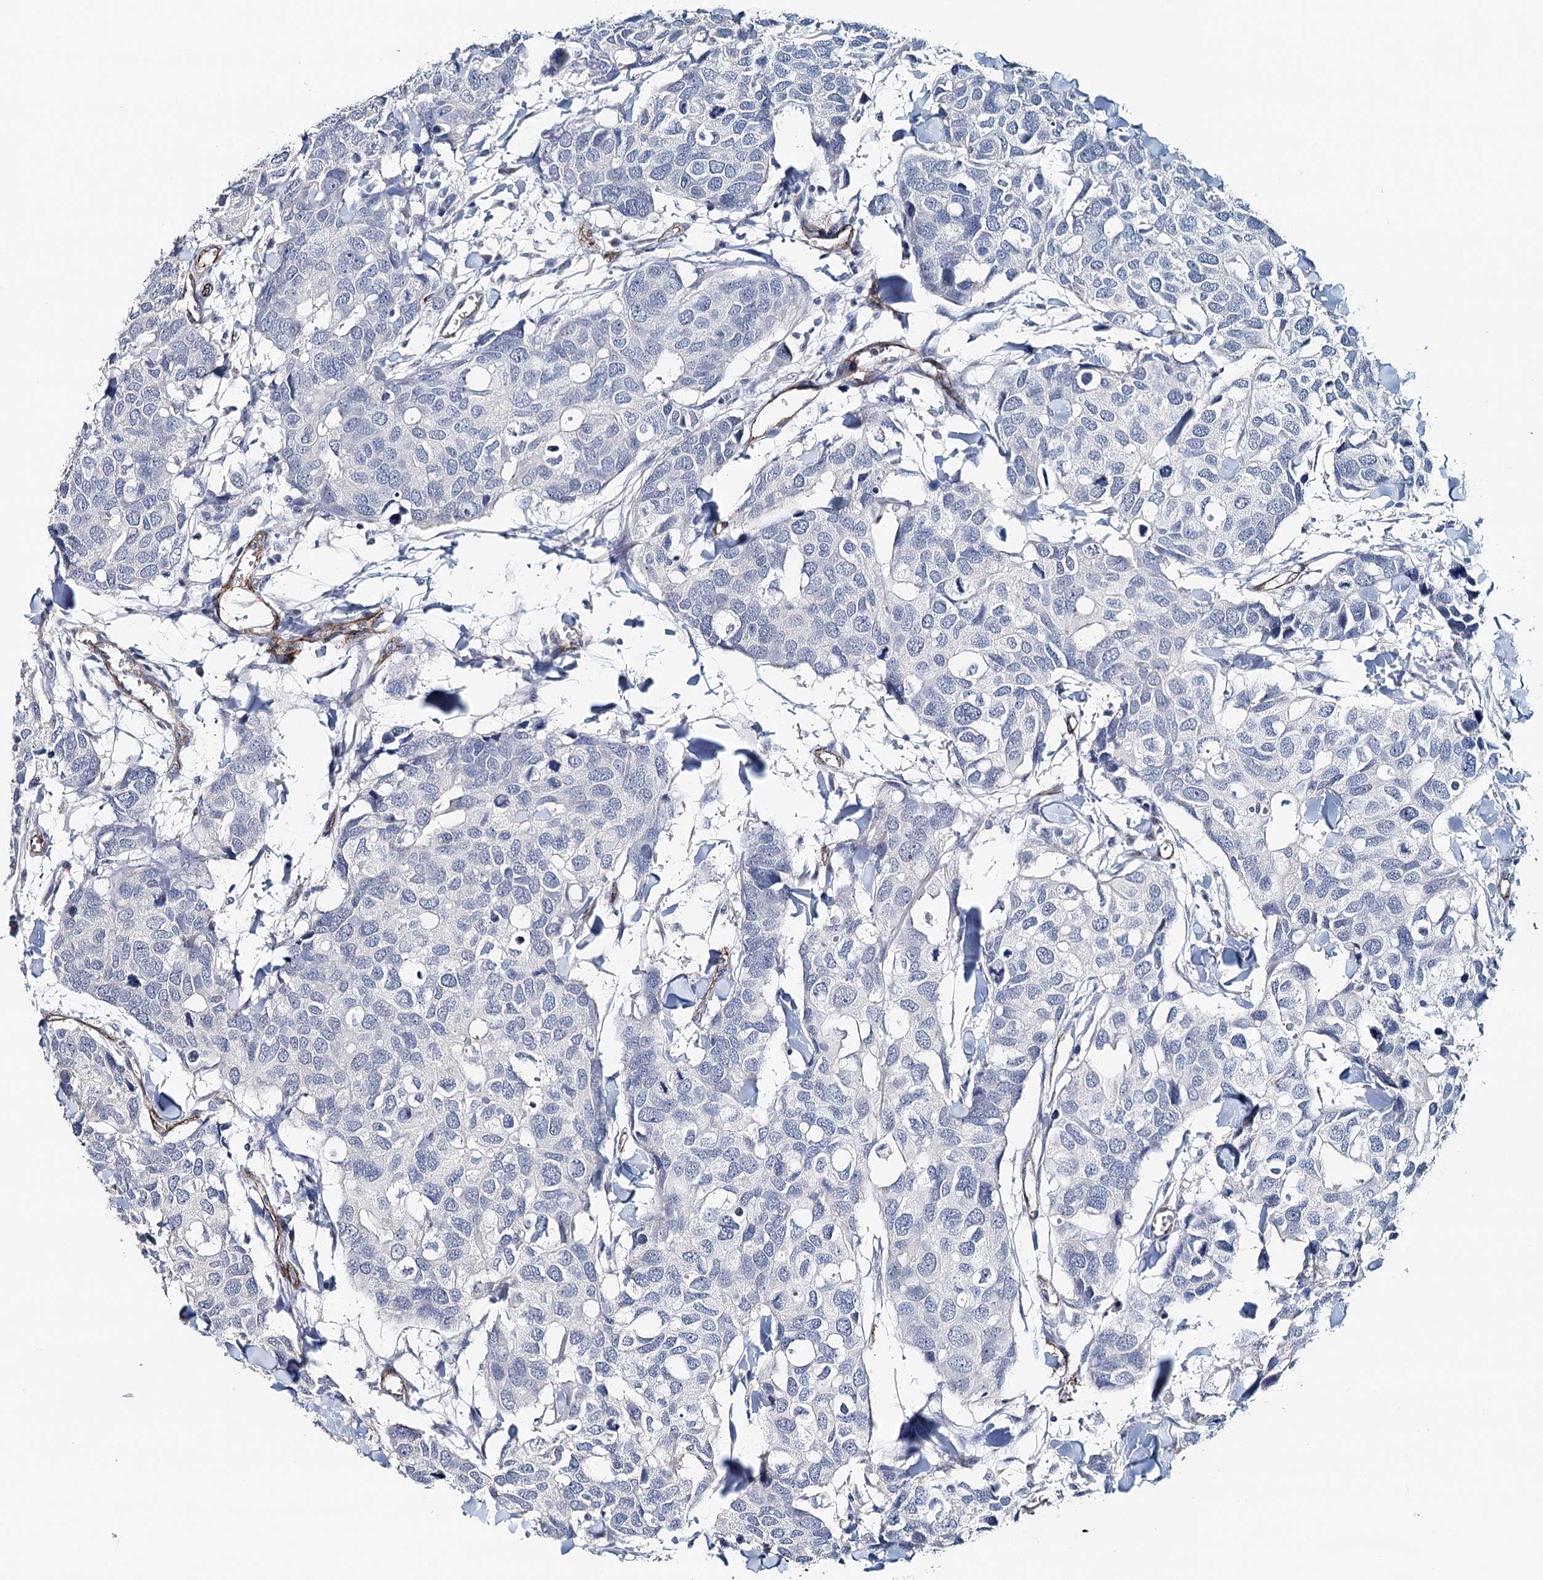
{"staining": {"intensity": "negative", "quantity": "none", "location": "none"}, "tissue": "breast cancer", "cell_type": "Tumor cells", "image_type": "cancer", "snomed": [{"axis": "morphology", "description": "Duct carcinoma"}, {"axis": "topography", "description": "Breast"}], "caption": "DAB immunohistochemical staining of human intraductal carcinoma (breast) displays no significant expression in tumor cells.", "gene": "SYNPO", "patient": {"sex": "female", "age": 83}}